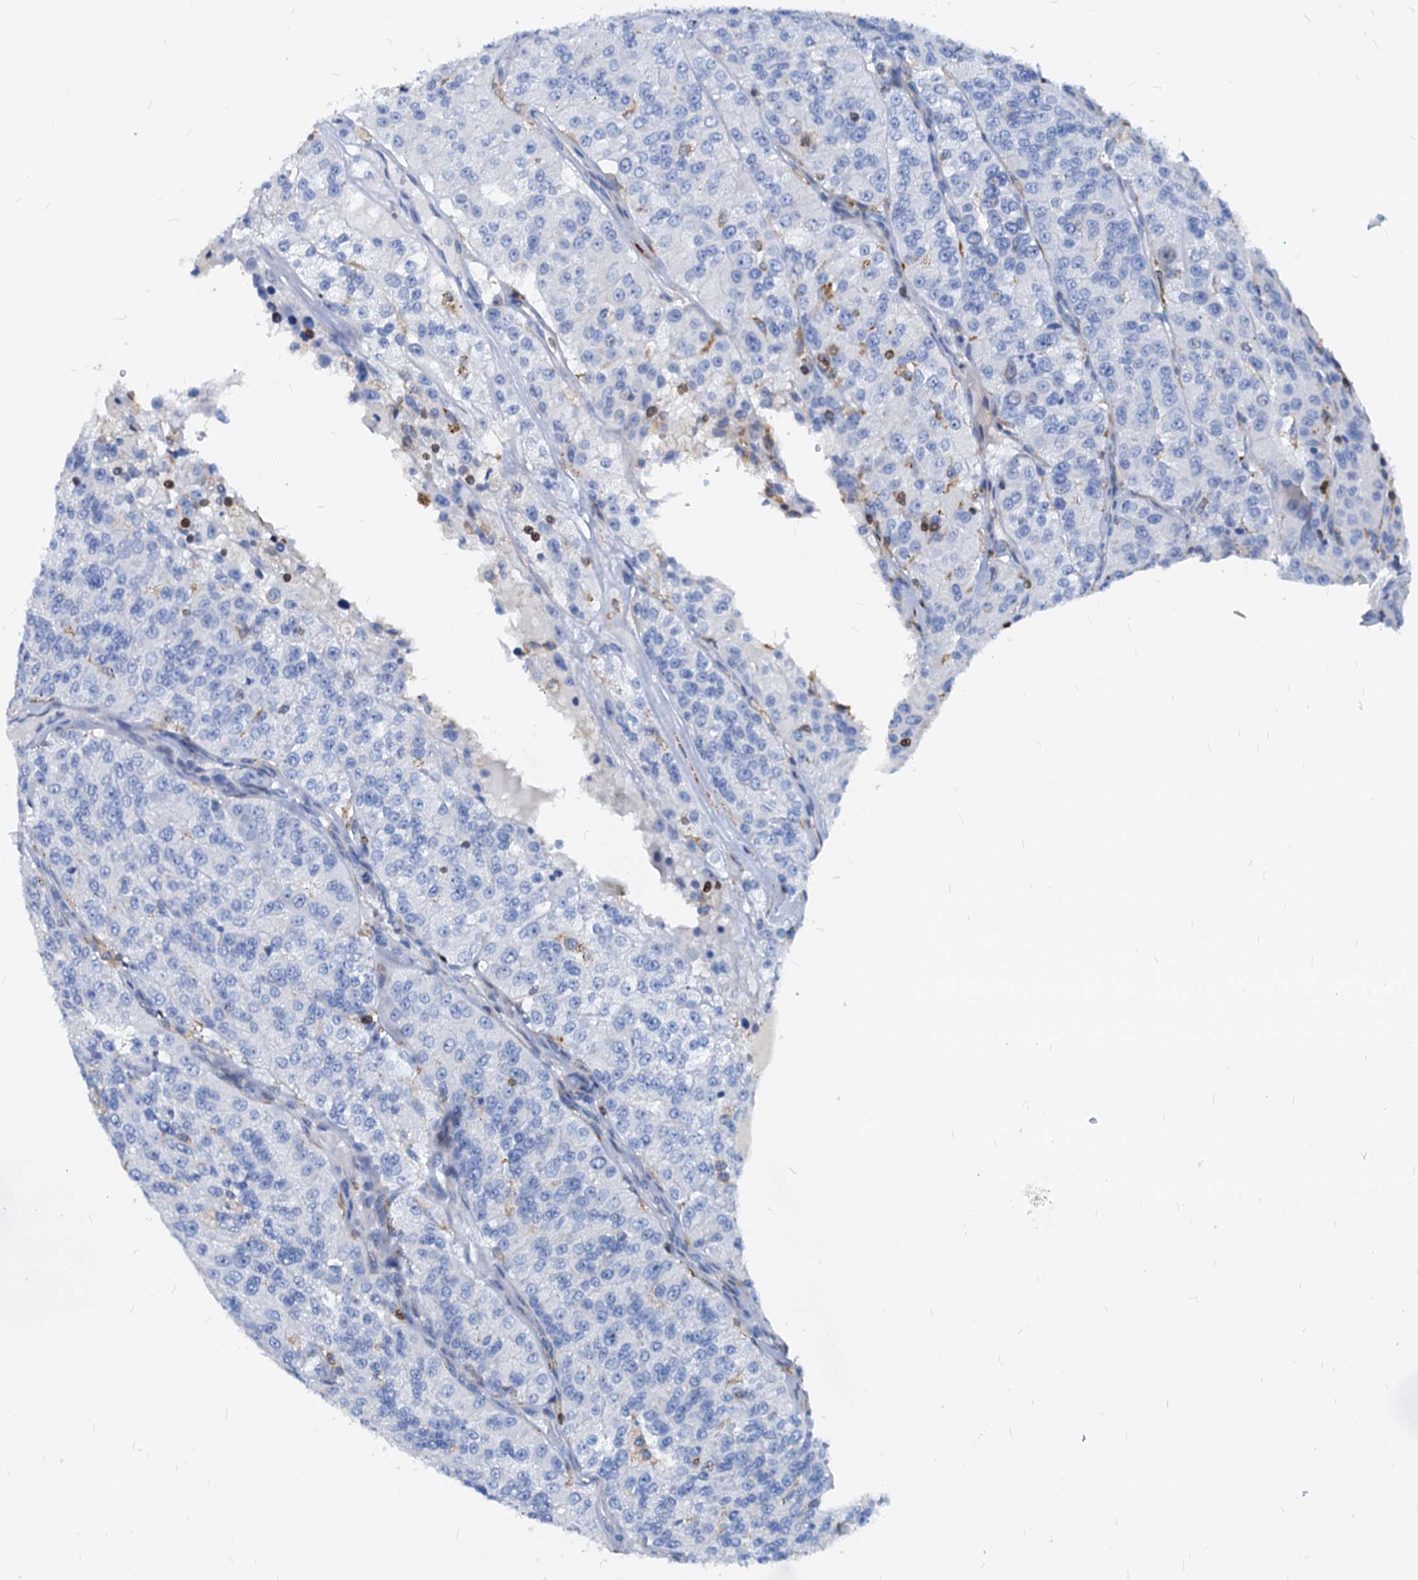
{"staining": {"intensity": "negative", "quantity": "none", "location": "none"}, "tissue": "renal cancer", "cell_type": "Tumor cells", "image_type": "cancer", "snomed": [{"axis": "morphology", "description": "Adenocarcinoma, NOS"}, {"axis": "topography", "description": "Kidney"}], "caption": "An immunohistochemistry (IHC) image of adenocarcinoma (renal) is shown. There is no staining in tumor cells of adenocarcinoma (renal).", "gene": "LCP2", "patient": {"sex": "female", "age": 63}}